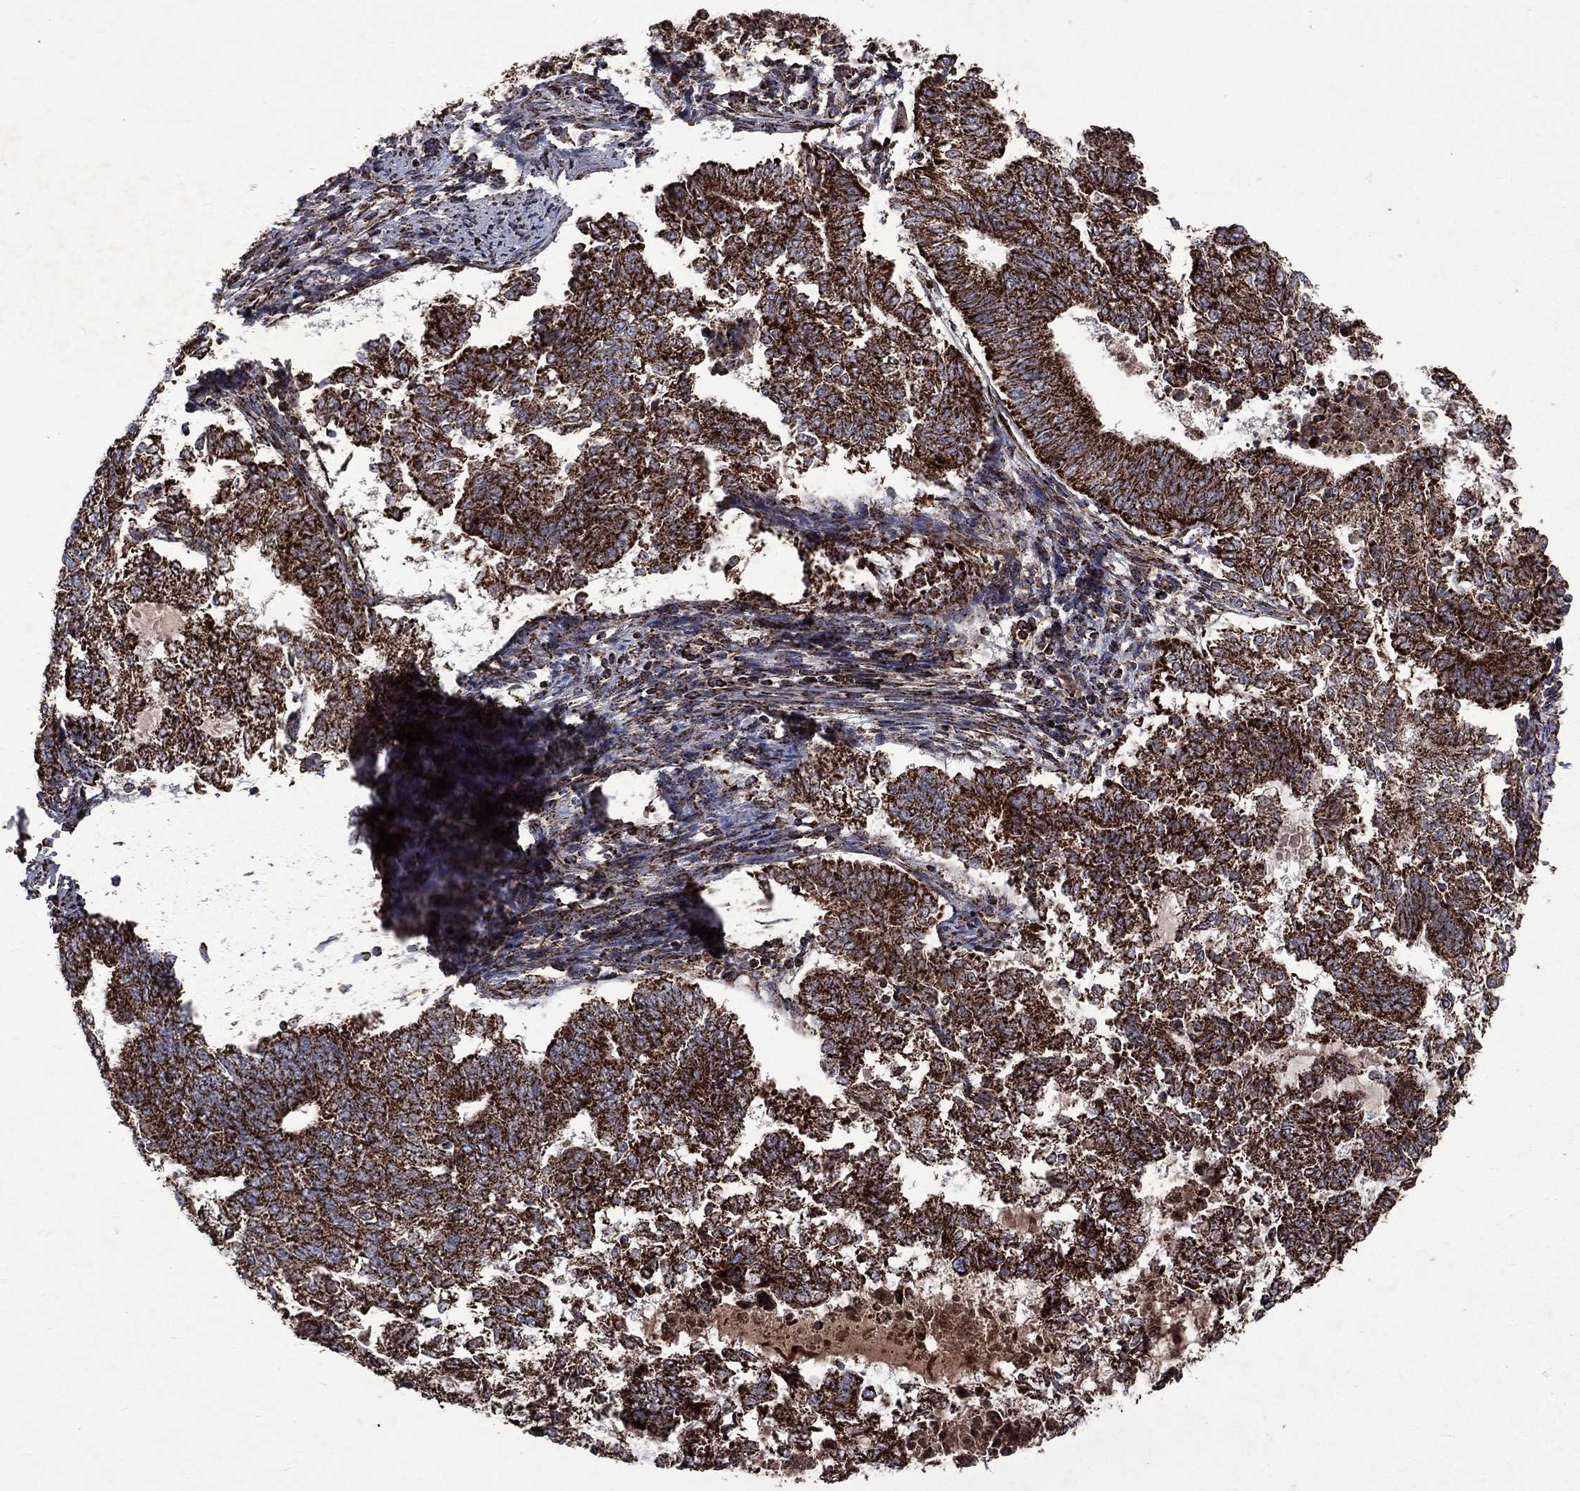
{"staining": {"intensity": "strong", "quantity": ">75%", "location": "cytoplasmic/membranous"}, "tissue": "endometrial cancer", "cell_type": "Tumor cells", "image_type": "cancer", "snomed": [{"axis": "morphology", "description": "Adenocarcinoma, NOS"}, {"axis": "topography", "description": "Endometrium"}], "caption": "Adenocarcinoma (endometrial) stained for a protein (brown) demonstrates strong cytoplasmic/membranous positive expression in approximately >75% of tumor cells.", "gene": "GOT2", "patient": {"sex": "female", "age": 65}}